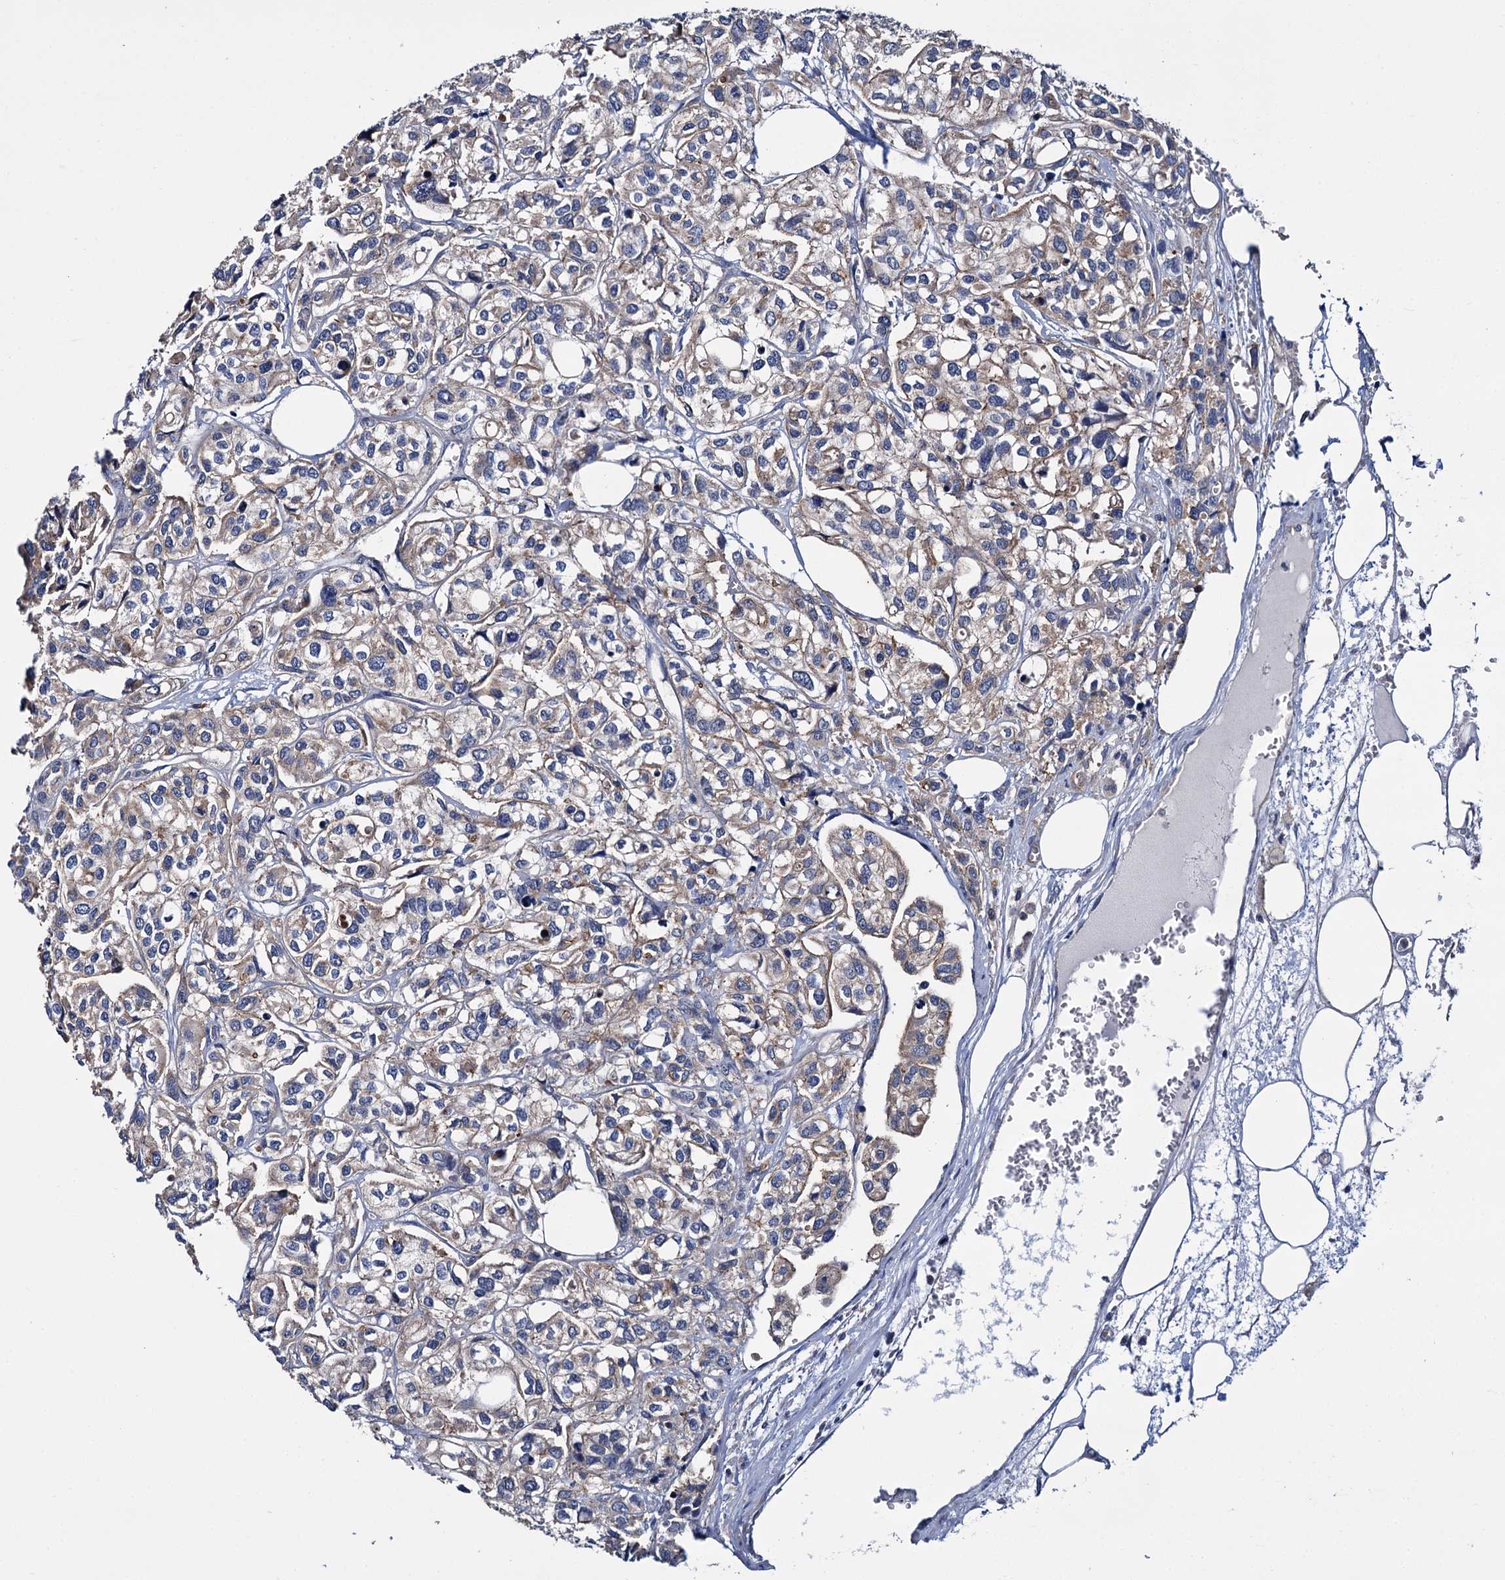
{"staining": {"intensity": "moderate", "quantity": "25%-75%", "location": "cytoplasmic/membranous"}, "tissue": "urothelial cancer", "cell_type": "Tumor cells", "image_type": "cancer", "snomed": [{"axis": "morphology", "description": "Urothelial carcinoma, High grade"}, {"axis": "topography", "description": "Urinary bladder"}], "caption": "High-grade urothelial carcinoma was stained to show a protein in brown. There is medium levels of moderate cytoplasmic/membranous expression in approximately 25%-75% of tumor cells.", "gene": "CEP295", "patient": {"sex": "male", "age": 67}}